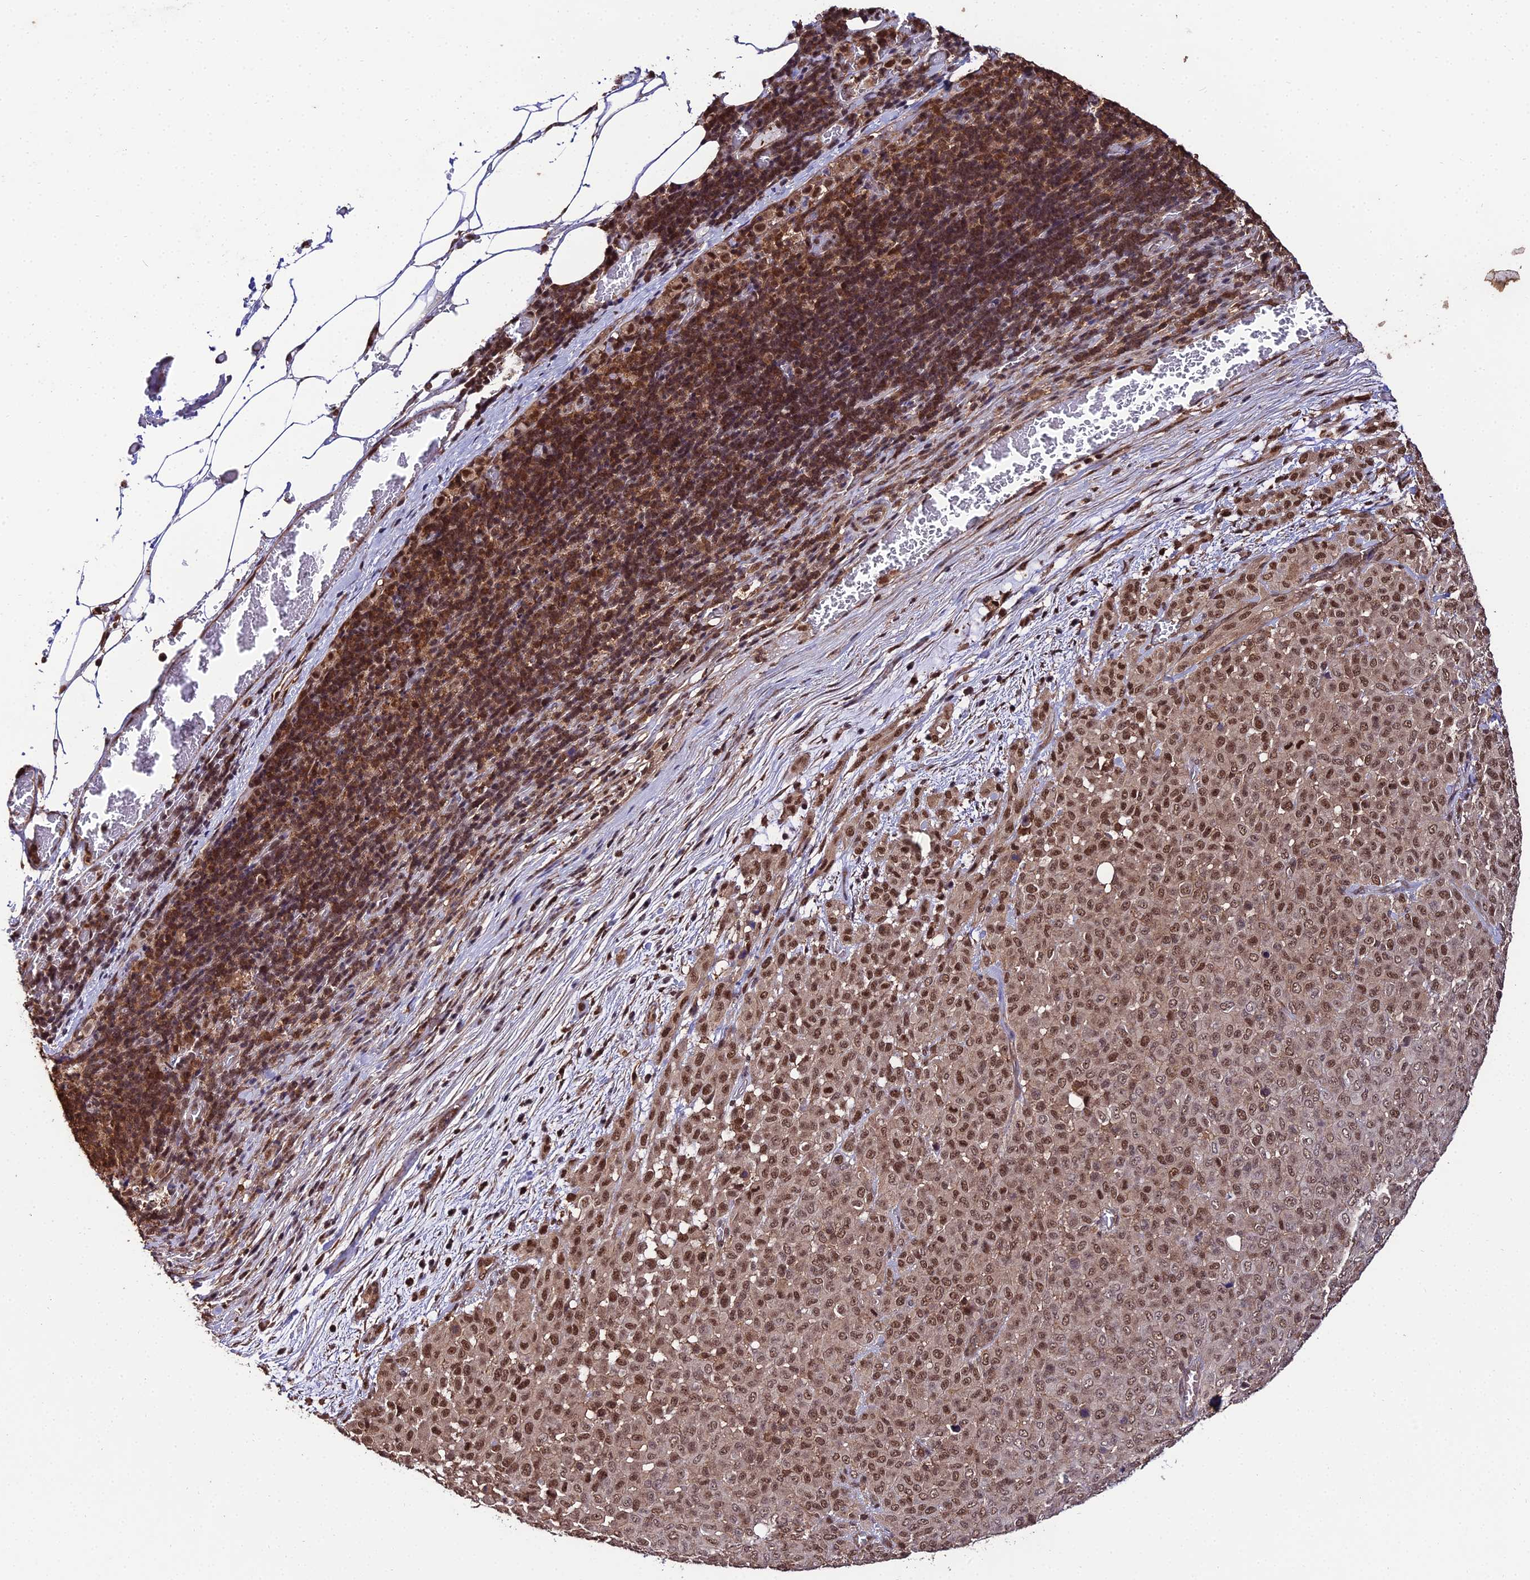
{"staining": {"intensity": "moderate", "quantity": ">75%", "location": "nuclear"}, "tissue": "melanoma", "cell_type": "Tumor cells", "image_type": "cancer", "snomed": [{"axis": "morphology", "description": "Malignant melanoma, Metastatic site"}, {"axis": "topography", "description": "Skin"}], "caption": "Immunohistochemical staining of malignant melanoma (metastatic site) shows moderate nuclear protein positivity in about >75% of tumor cells. Nuclei are stained in blue.", "gene": "PPP4C", "patient": {"sex": "female", "age": 81}}